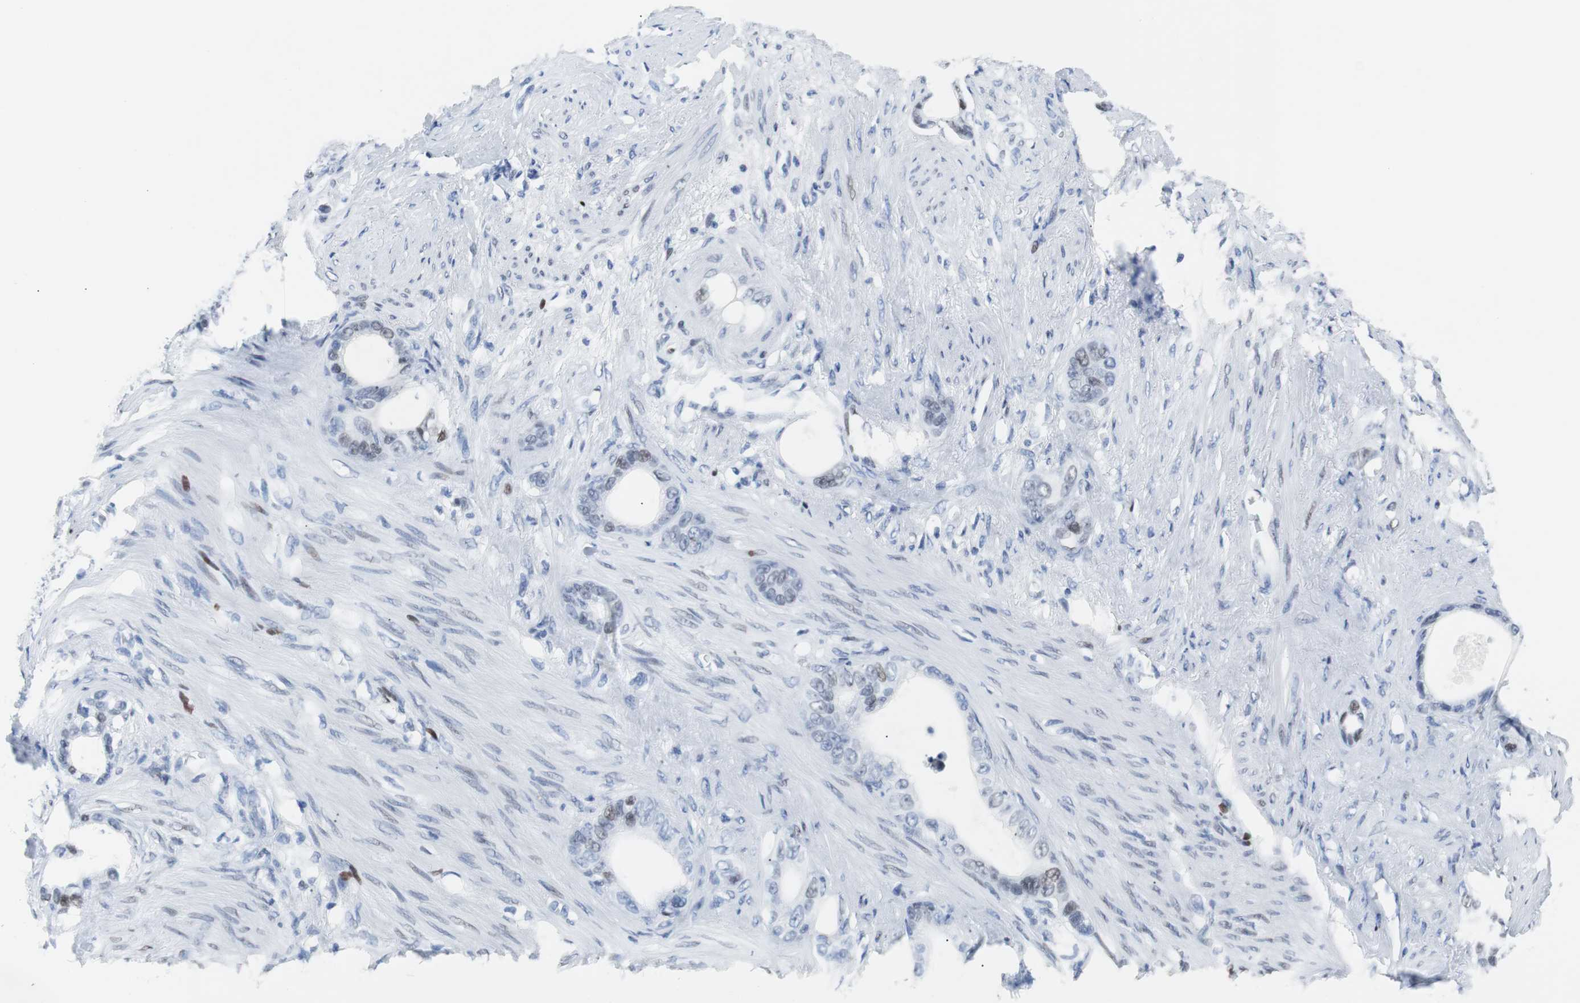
{"staining": {"intensity": "moderate", "quantity": "<25%", "location": "nuclear"}, "tissue": "stomach cancer", "cell_type": "Tumor cells", "image_type": "cancer", "snomed": [{"axis": "morphology", "description": "Adenocarcinoma, NOS"}, {"axis": "topography", "description": "Stomach"}], "caption": "Immunohistochemistry micrograph of neoplastic tissue: human adenocarcinoma (stomach) stained using IHC shows low levels of moderate protein expression localized specifically in the nuclear of tumor cells, appearing as a nuclear brown color.", "gene": "JUN", "patient": {"sex": "female", "age": 75}}